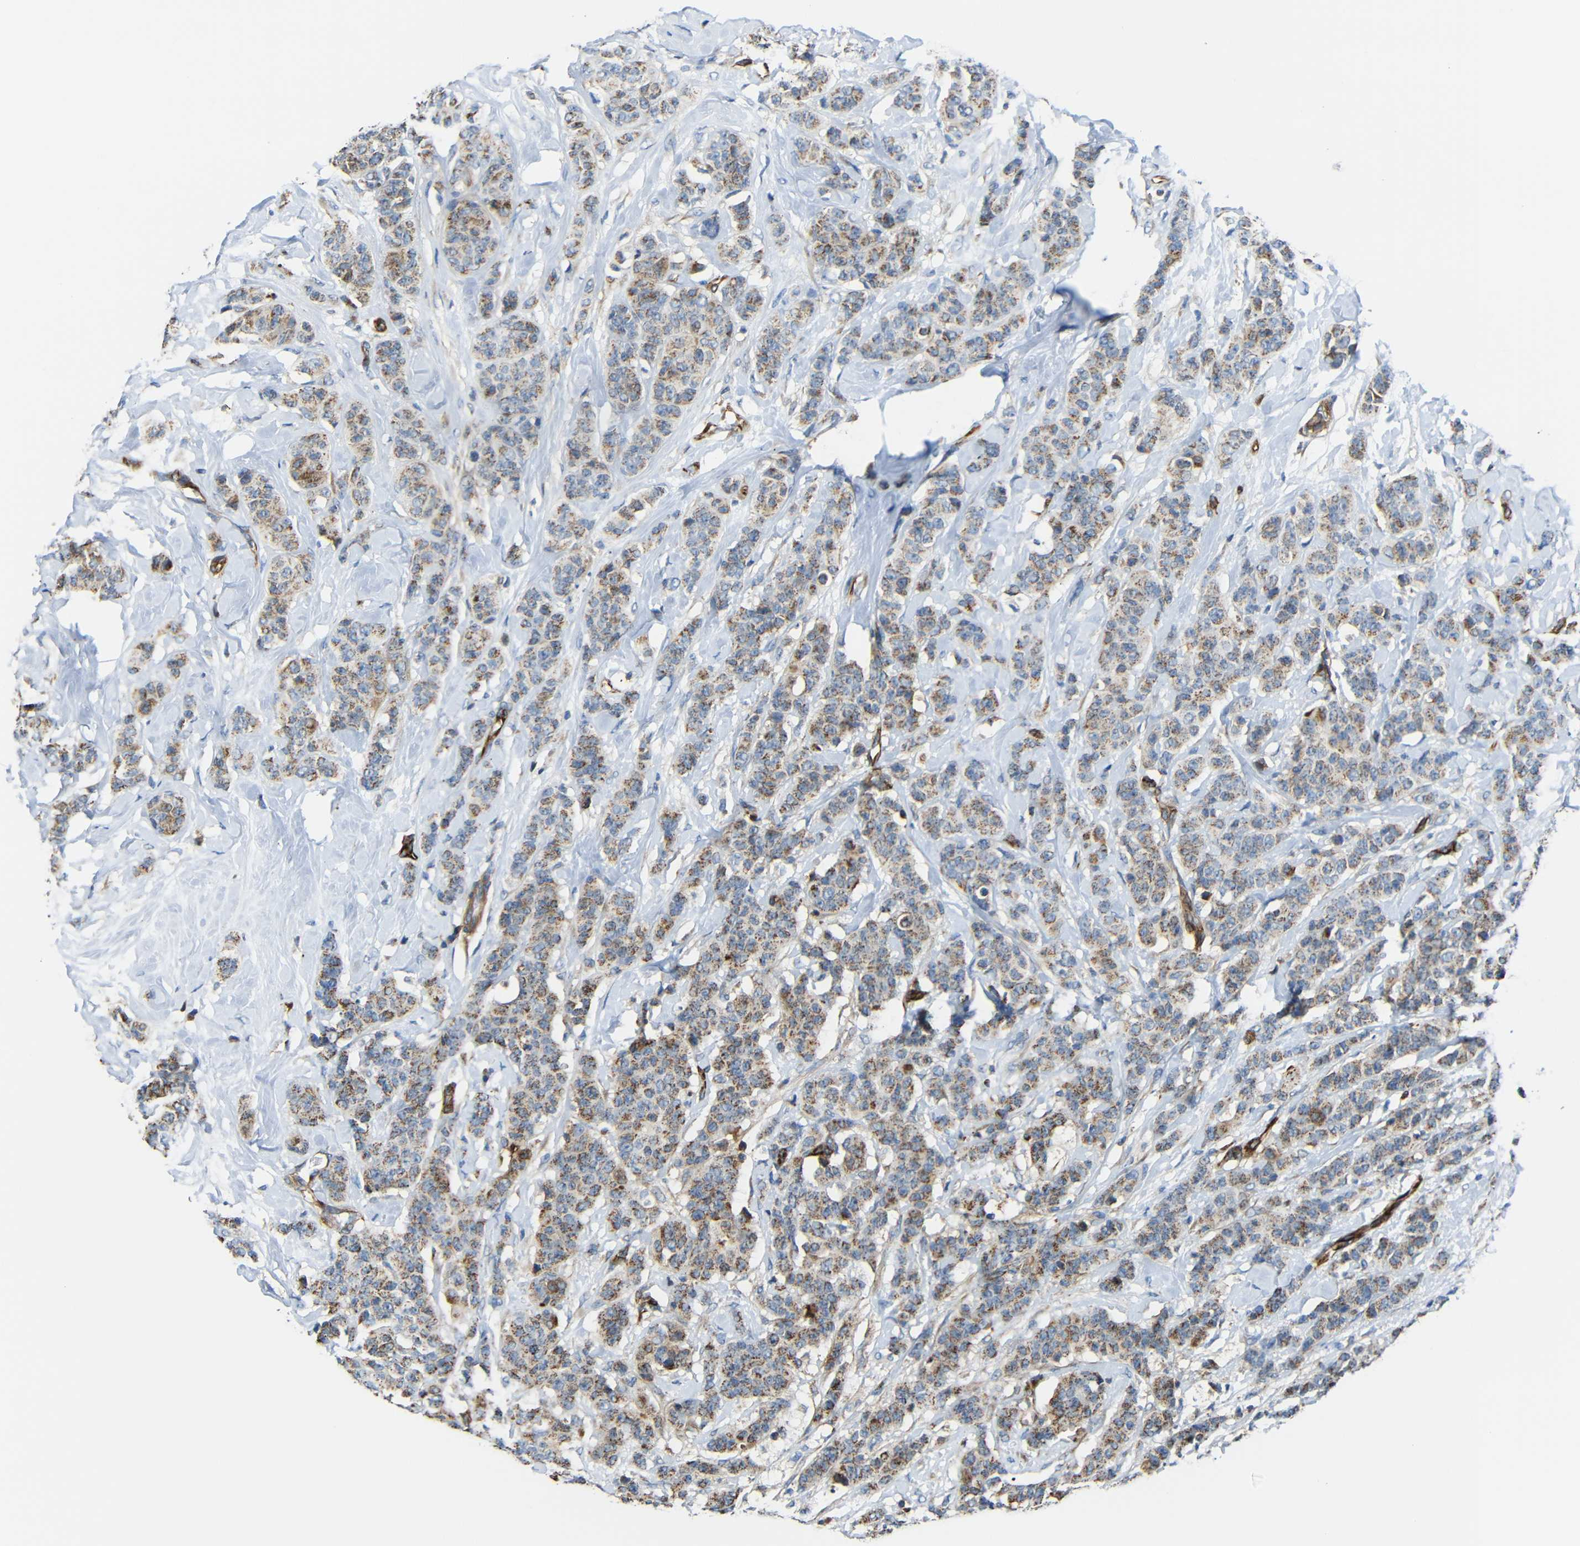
{"staining": {"intensity": "moderate", "quantity": ">75%", "location": "cytoplasmic/membranous"}, "tissue": "breast cancer", "cell_type": "Tumor cells", "image_type": "cancer", "snomed": [{"axis": "morphology", "description": "Normal tissue, NOS"}, {"axis": "morphology", "description": "Duct carcinoma"}, {"axis": "topography", "description": "Breast"}], "caption": "Immunohistochemistry micrograph of neoplastic tissue: human breast invasive ductal carcinoma stained using IHC reveals medium levels of moderate protein expression localized specifically in the cytoplasmic/membranous of tumor cells, appearing as a cytoplasmic/membranous brown color.", "gene": "IGSF10", "patient": {"sex": "female", "age": 40}}